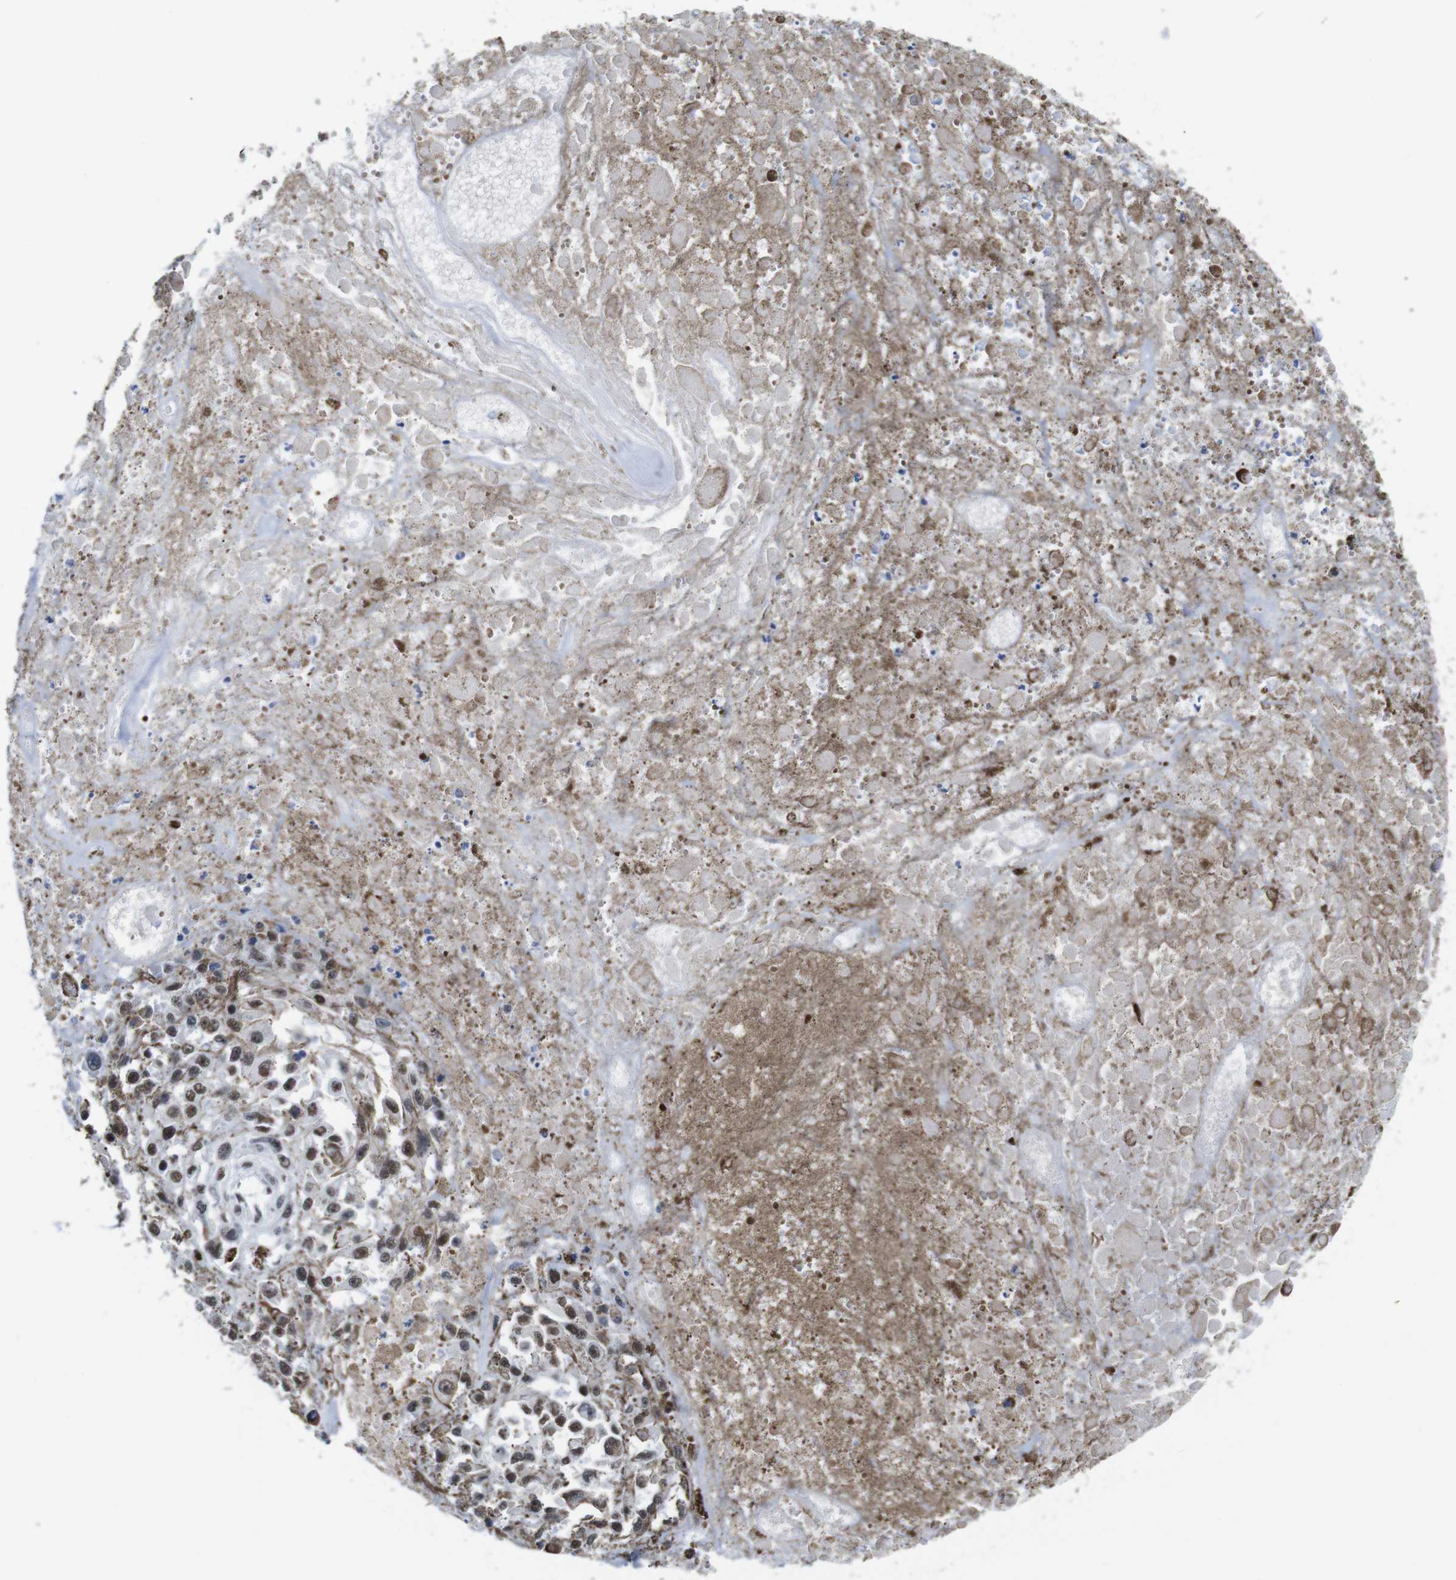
{"staining": {"intensity": "moderate", "quantity": ">75%", "location": "nuclear"}, "tissue": "melanoma", "cell_type": "Tumor cells", "image_type": "cancer", "snomed": [{"axis": "morphology", "description": "Malignant melanoma, Metastatic site"}, {"axis": "topography", "description": "Lymph node"}], "caption": "This image displays melanoma stained with IHC to label a protein in brown. The nuclear of tumor cells show moderate positivity for the protein. Nuclei are counter-stained blue.", "gene": "ILDR2", "patient": {"sex": "male", "age": 59}}